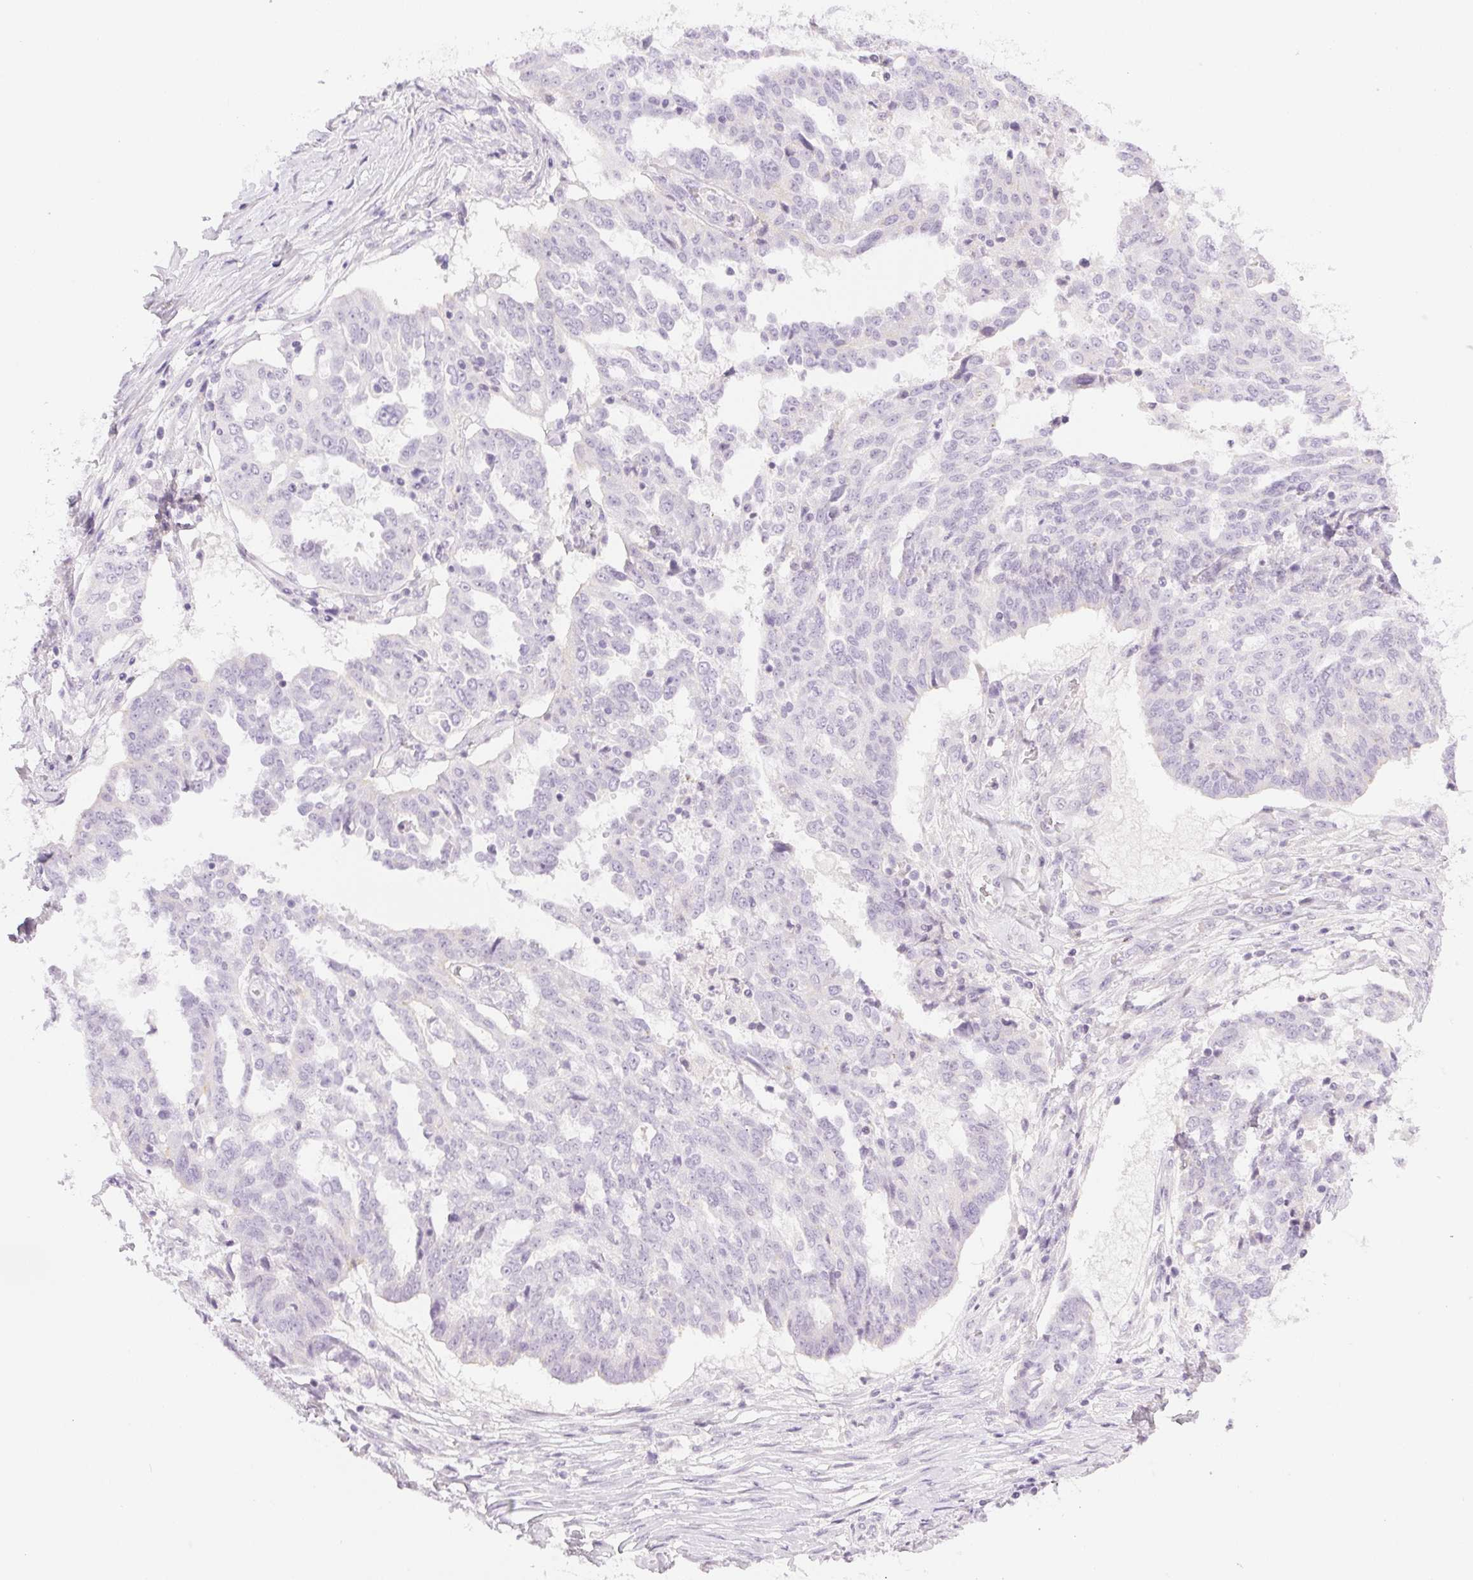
{"staining": {"intensity": "negative", "quantity": "none", "location": "none"}, "tissue": "ovarian cancer", "cell_type": "Tumor cells", "image_type": "cancer", "snomed": [{"axis": "morphology", "description": "Cystadenocarcinoma, serous, NOS"}, {"axis": "topography", "description": "Ovary"}], "caption": "A photomicrograph of ovarian cancer stained for a protein shows no brown staining in tumor cells. The staining is performed using DAB brown chromogen with nuclei counter-stained in using hematoxylin.", "gene": "SLC5A2", "patient": {"sex": "female", "age": 67}}